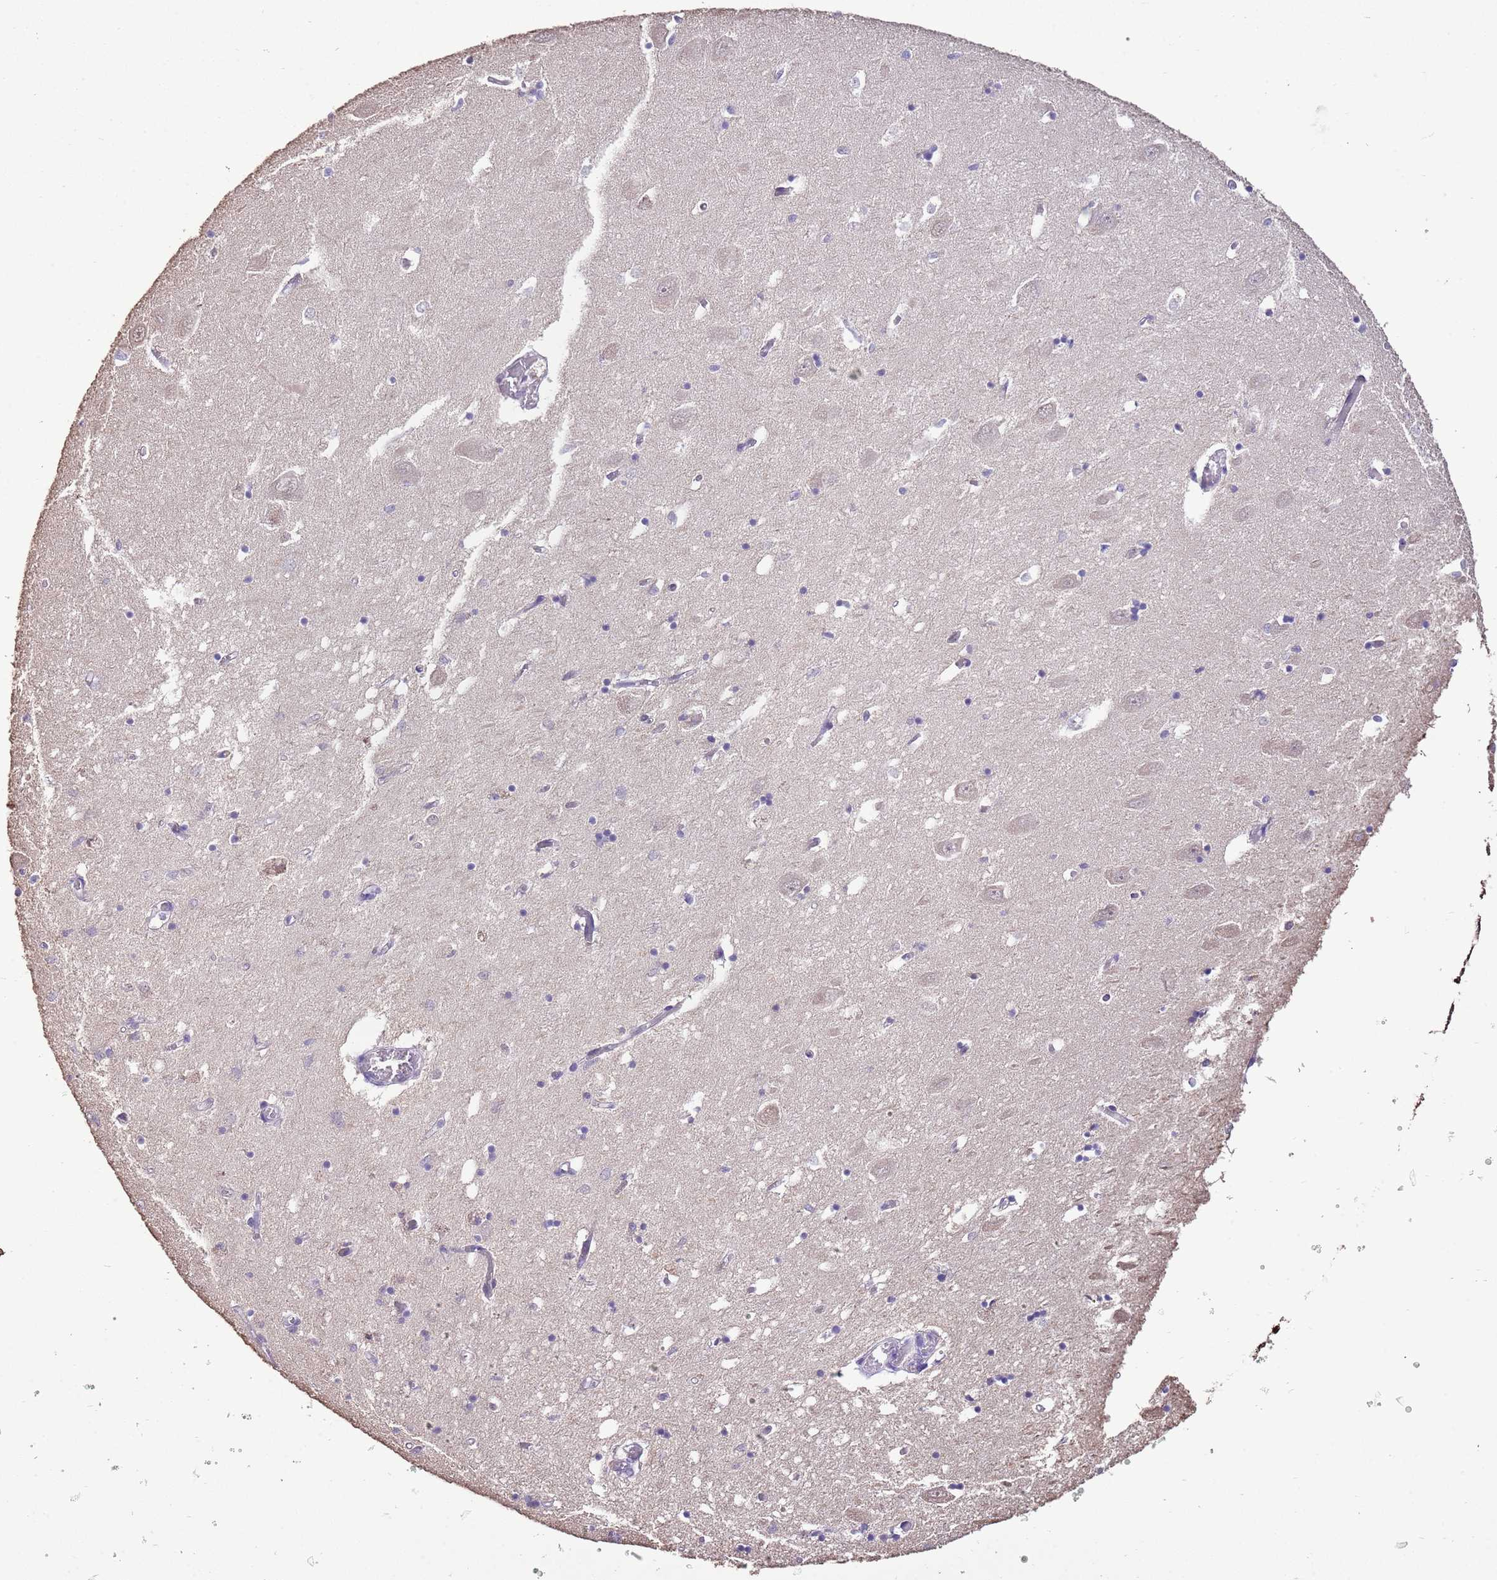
{"staining": {"intensity": "negative", "quantity": "none", "location": "none"}, "tissue": "hippocampus", "cell_type": "Glial cells", "image_type": "normal", "snomed": [{"axis": "morphology", "description": "Normal tissue, NOS"}, {"axis": "topography", "description": "Hippocampus"}], "caption": "IHC histopathology image of benign hippocampus: hippocampus stained with DAB displays no significant protein staining in glial cells.", "gene": "IZUMO4", "patient": {"sex": "male", "age": 70}}